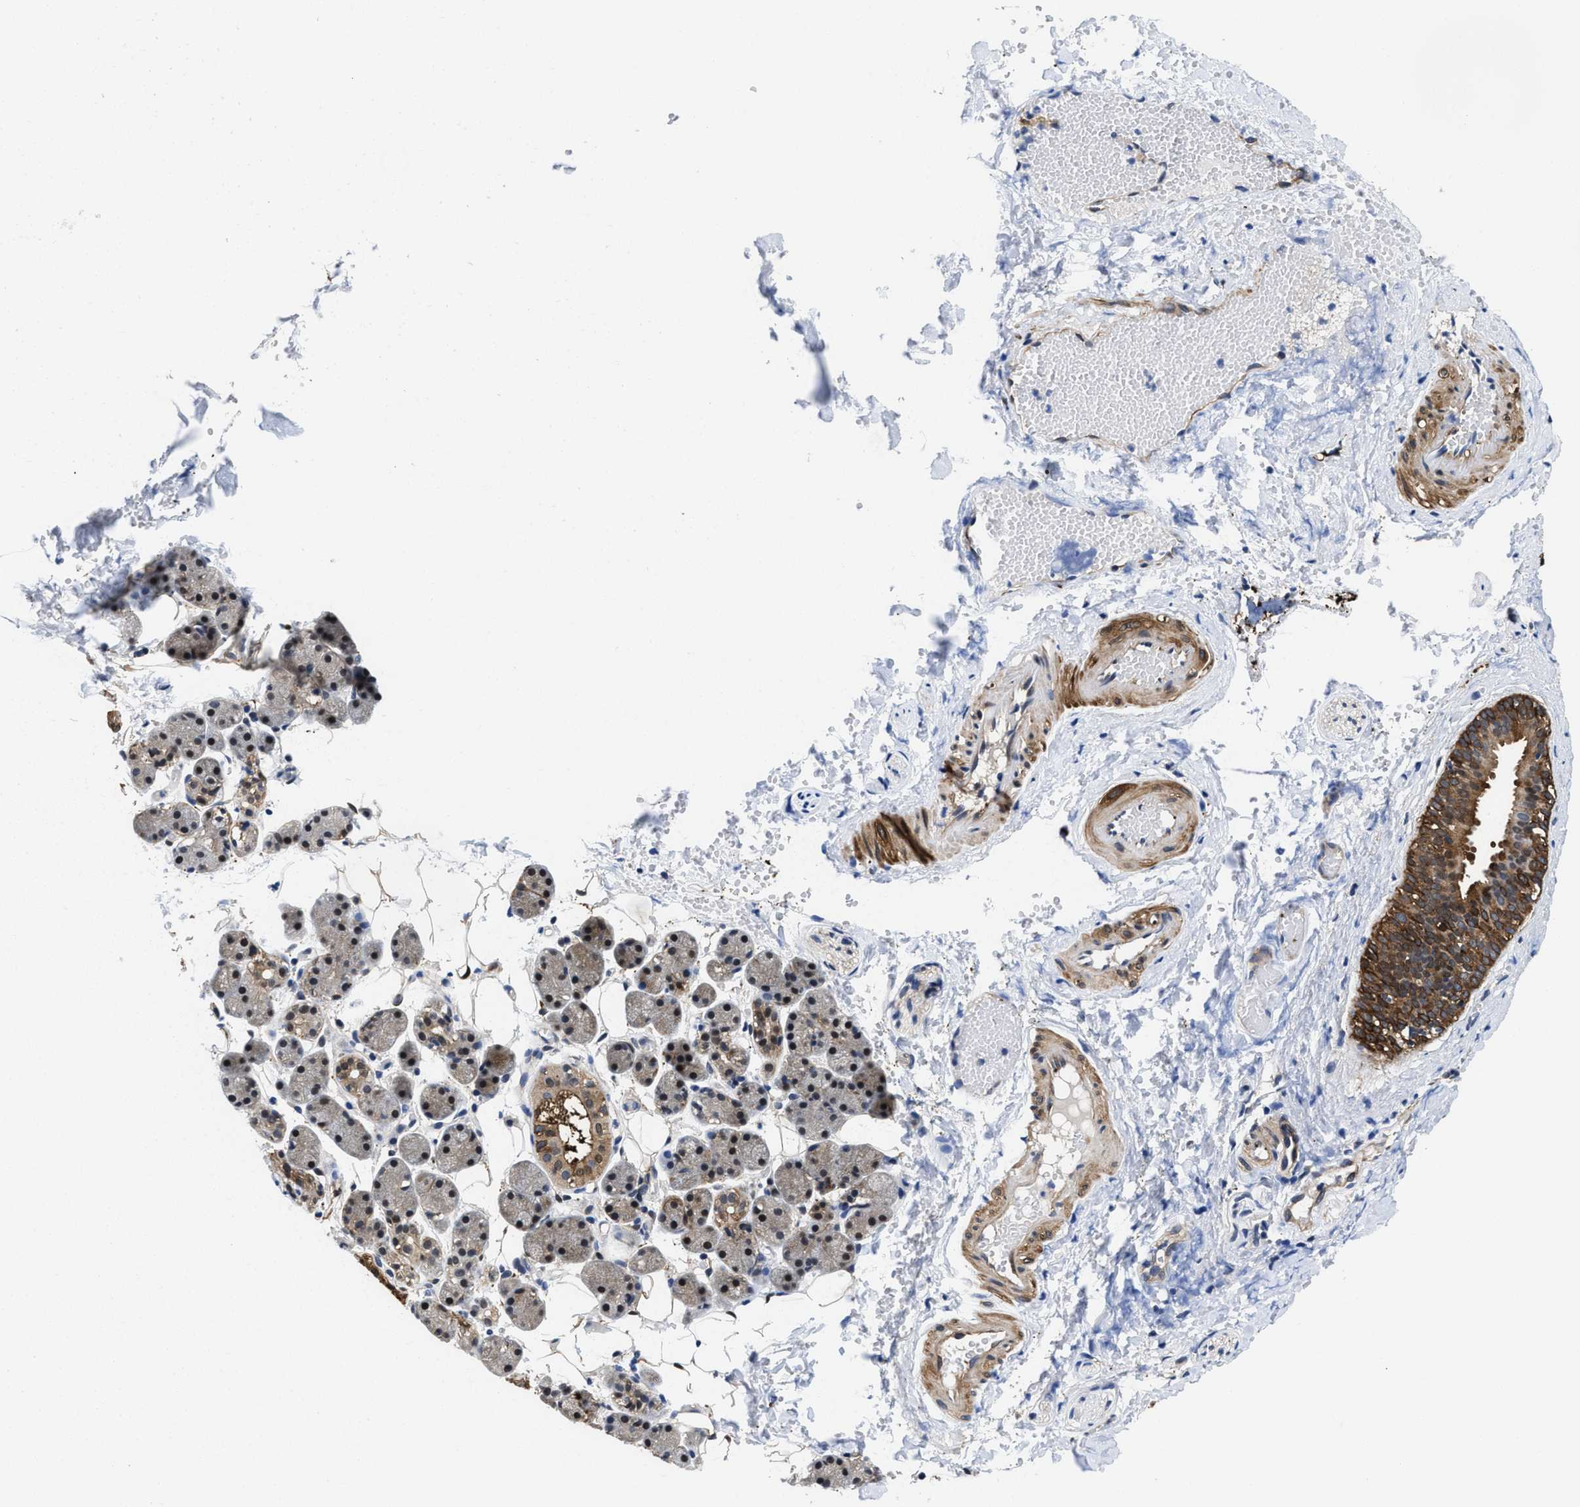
{"staining": {"intensity": "moderate", "quantity": "25%-75%", "location": "cytoplasmic/membranous,nuclear"}, "tissue": "salivary gland", "cell_type": "Glandular cells", "image_type": "normal", "snomed": [{"axis": "morphology", "description": "Normal tissue, NOS"}, {"axis": "topography", "description": "Salivary gland"}], "caption": "Salivary gland stained with IHC demonstrates moderate cytoplasmic/membranous,nuclear positivity in approximately 25%-75% of glandular cells.", "gene": "KIF12", "patient": {"sex": "female", "age": 33}}